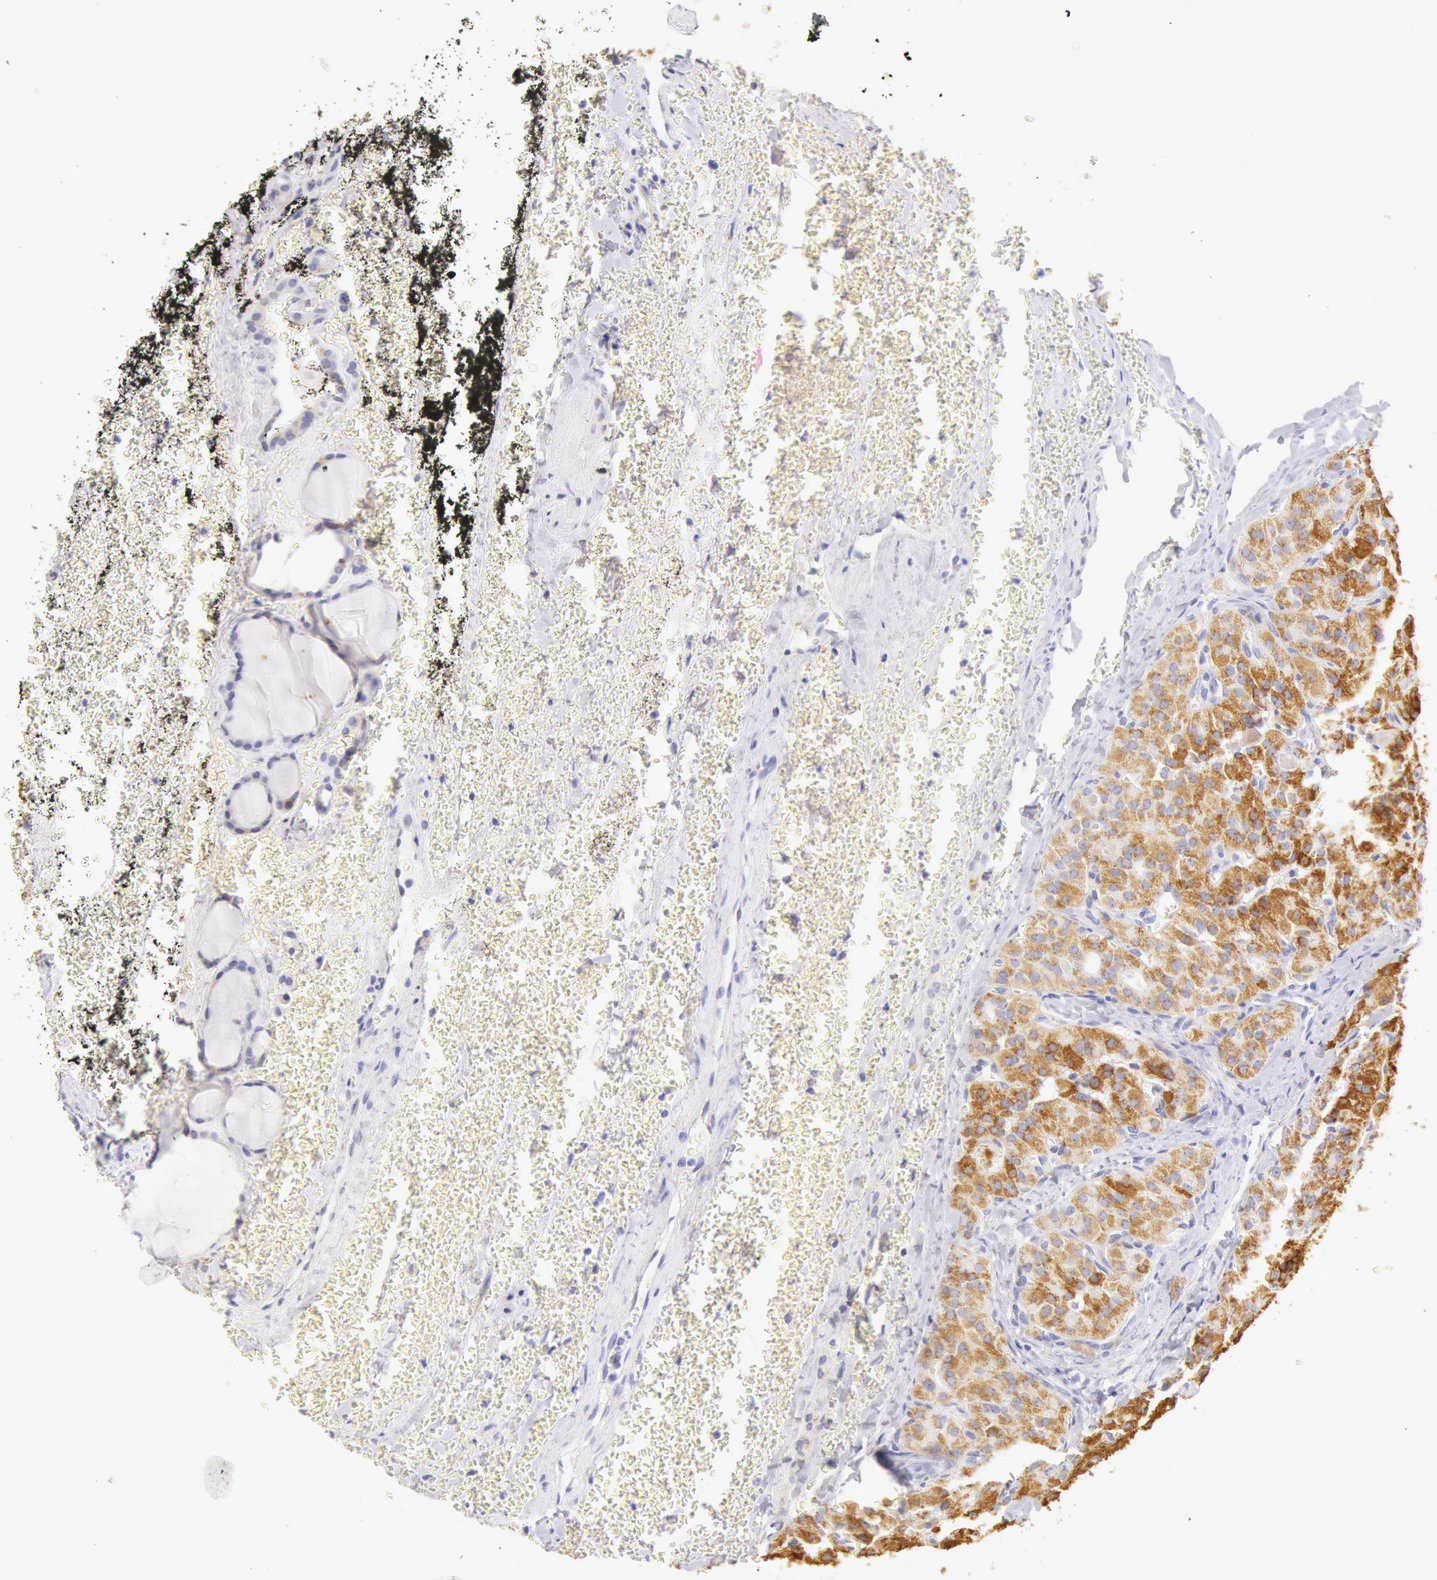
{"staining": {"intensity": "moderate", "quantity": ">75%", "location": "cytoplasmic/membranous"}, "tissue": "thyroid cancer", "cell_type": "Tumor cells", "image_type": "cancer", "snomed": [{"axis": "morphology", "description": "Carcinoma, NOS"}, {"axis": "topography", "description": "Thyroid gland"}], "caption": "Carcinoma (thyroid) tissue reveals moderate cytoplasmic/membranous positivity in approximately >75% of tumor cells, visualized by immunohistochemistry. Using DAB (brown) and hematoxylin (blue) stains, captured at high magnification using brightfield microscopy.", "gene": "ATP5F1B", "patient": {"sex": "male", "age": 76}}